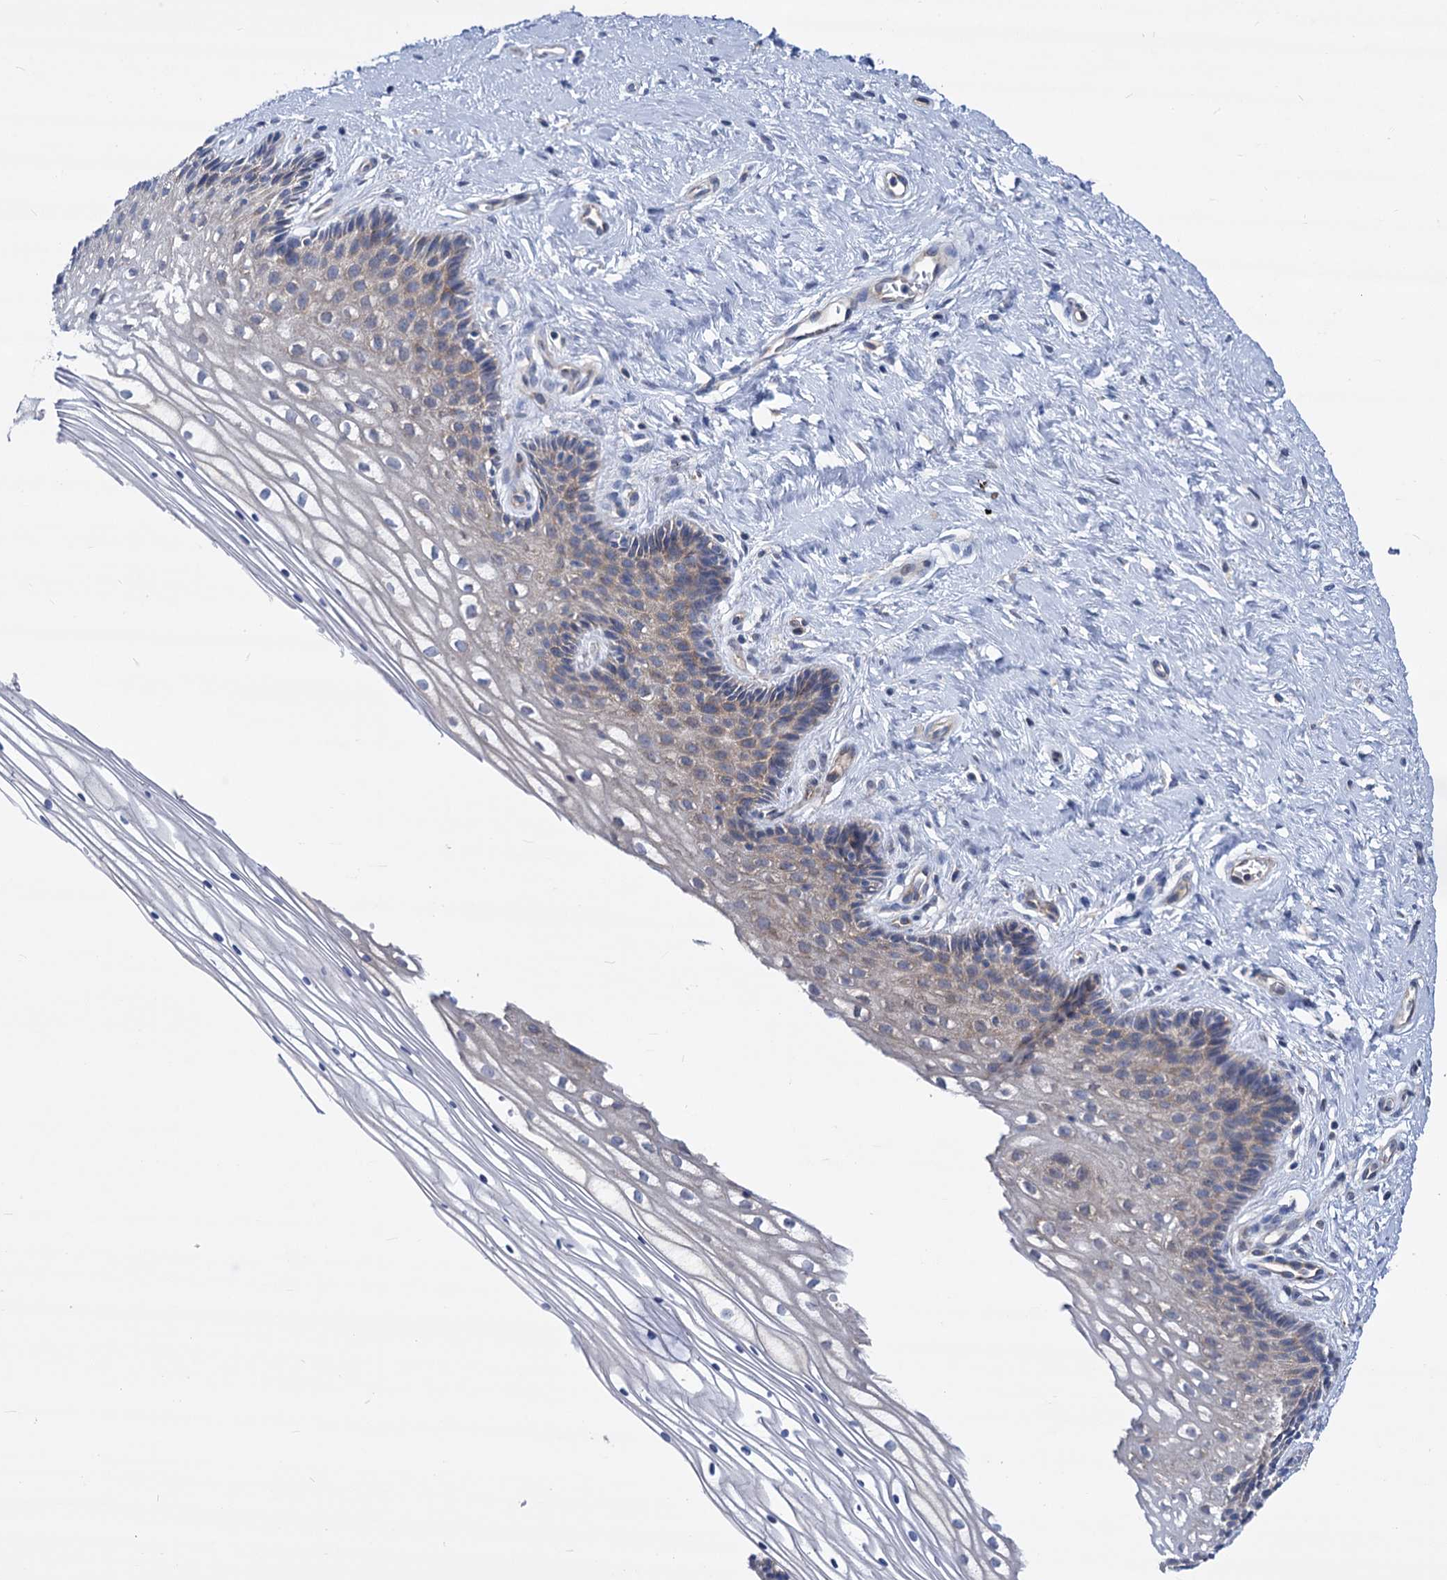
{"staining": {"intensity": "weak", "quantity": "25%-75%", "location": "cytoplasmic/membranous"}, "tissue": "cervix", "cell_type": "Glandular cells", "image_type": "normal", "snomed": [{"axis": "morphology", "description": "Normal tissue, NOS"}, {"axis": "topography", "description": "Cervix"}], "caption": "Weak cytoplasmic/membranous expression for a protein is present in about 25%-75% of glandular cells of benign cervix using IHC.", "gene": "ZNRD2", "patient": {"sex": "female", "age": 33}}